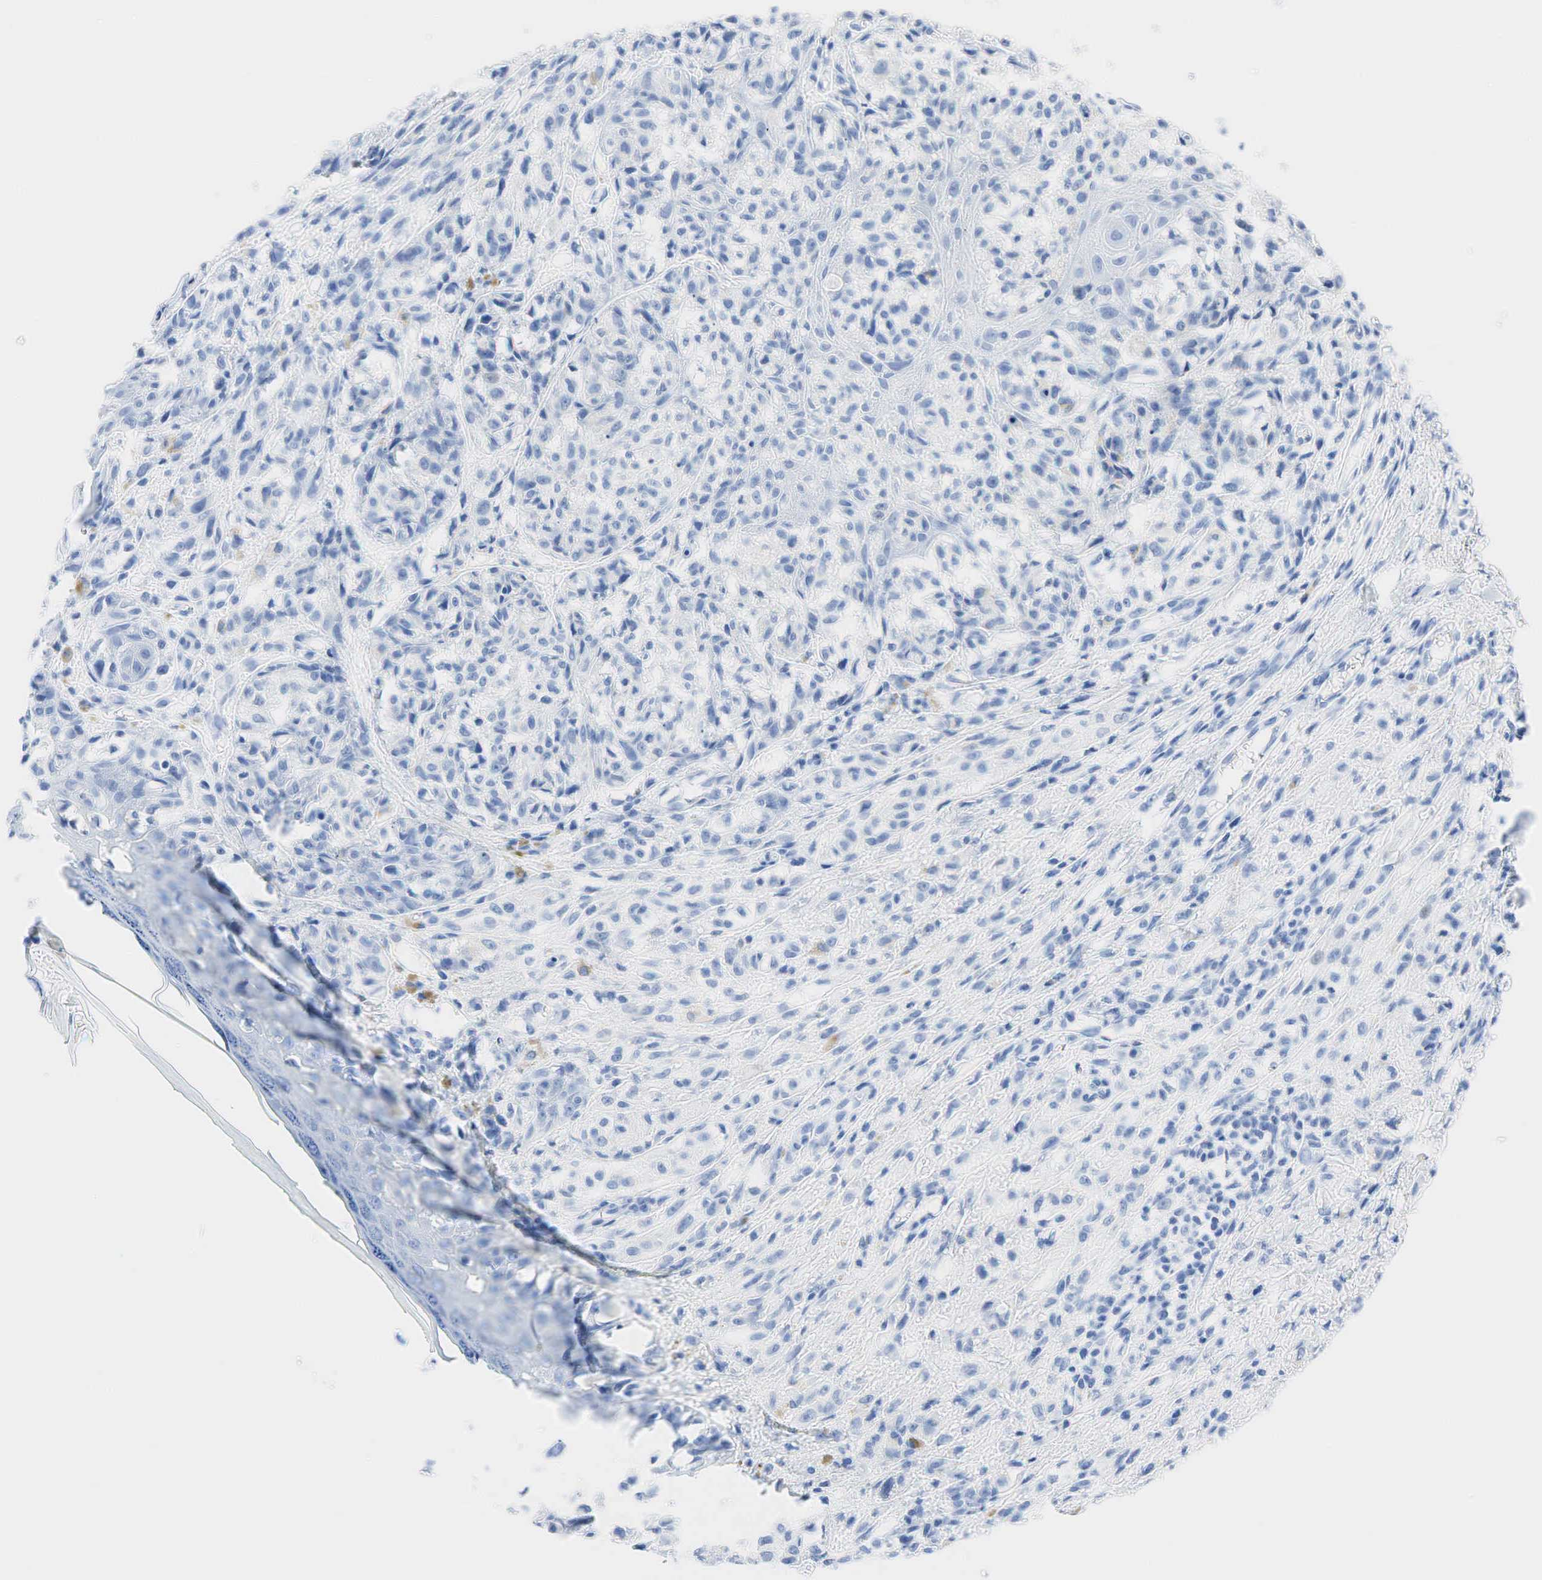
{"staining": {"intensity": "negative", "quantity": "none", "location": "none"}, "tissue": "melanoma", "cell_type": "Tumor cells", "image_type": "cancer", "snomed": [{"axis": "morphology", "description": "Malignant melanoma, NOS"}, {"axis": "topography", "description": "Skin"}], "caption": "An image of human melanoma is negative for staining in tumor cells.", "gene": "INHA", "patient": {"sex": "male", "age": 80}}